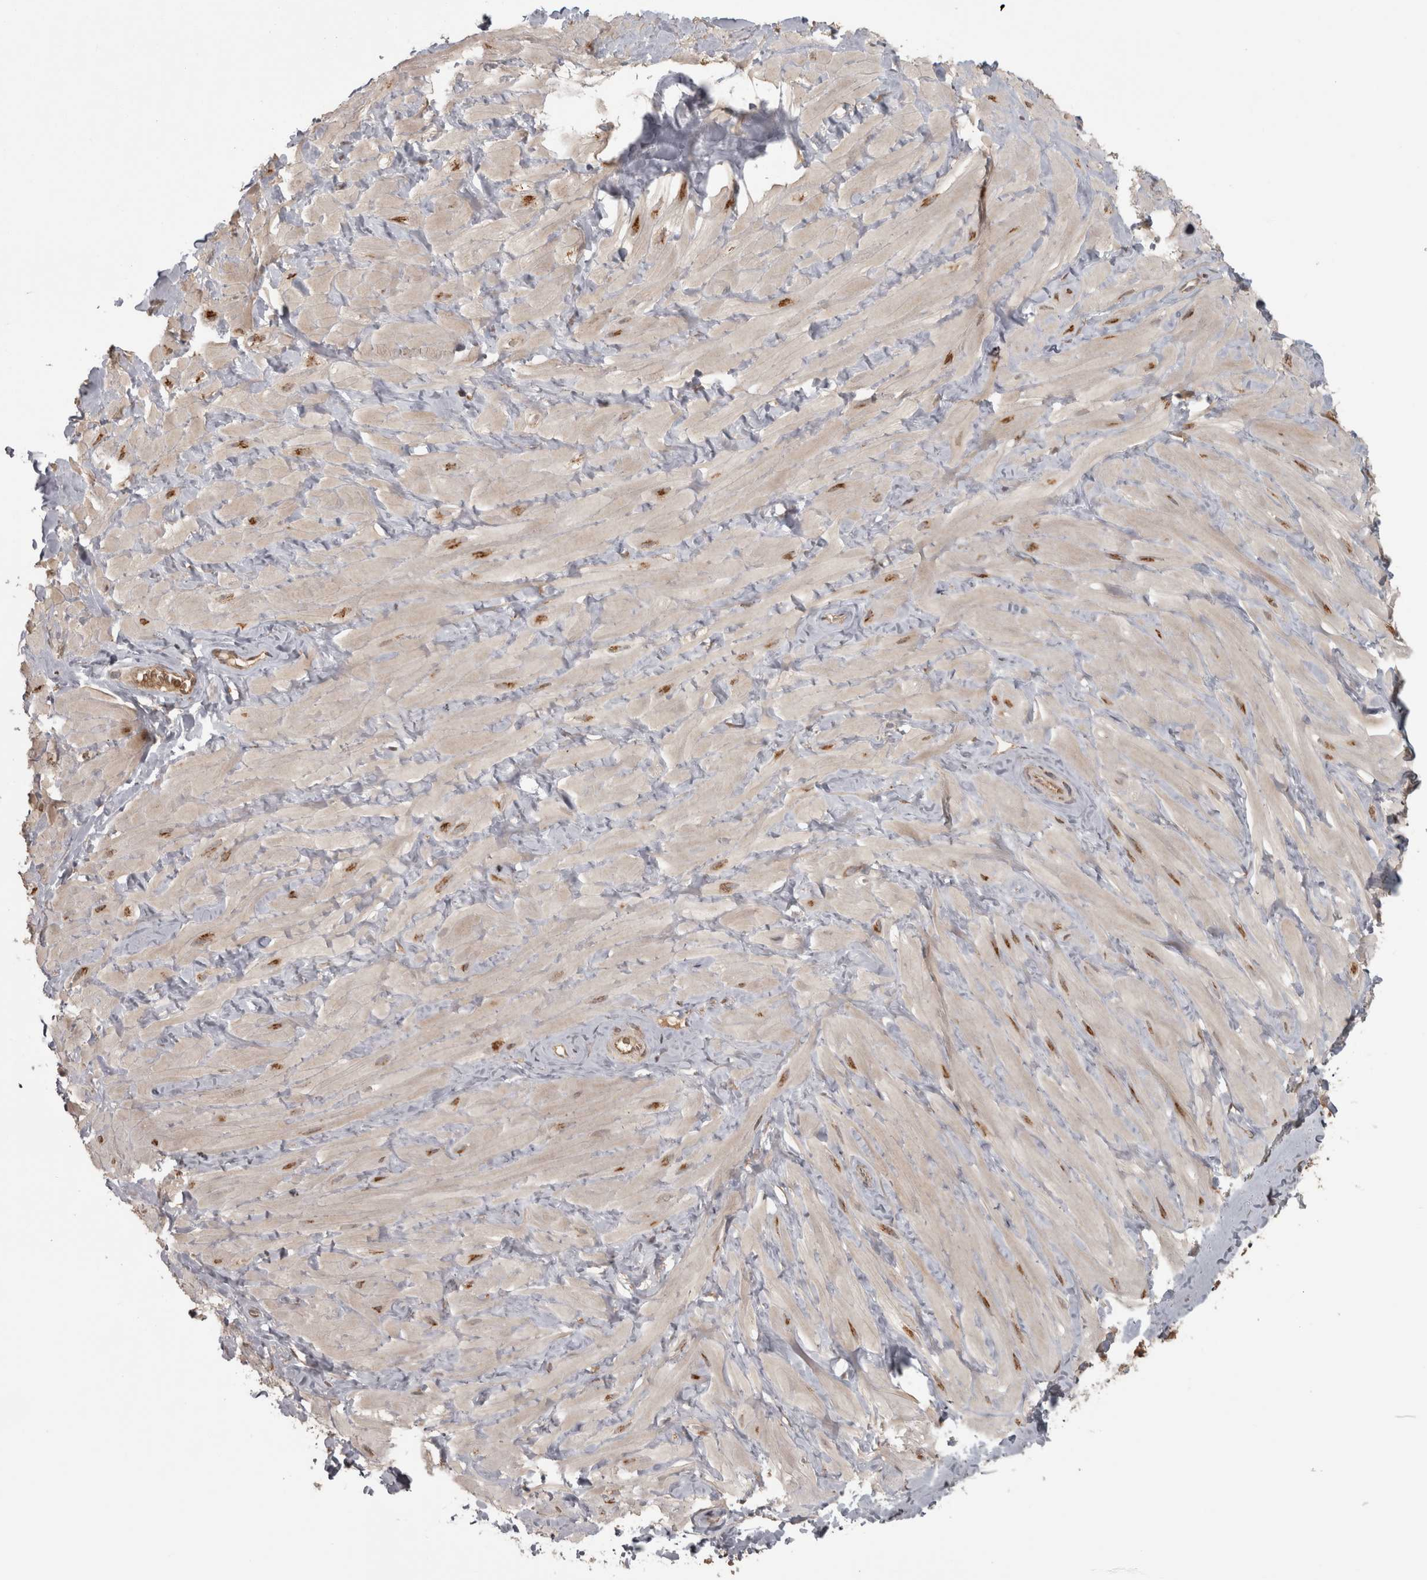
{"staining": {"intensity": "weak", "quantity": ">75%", "location": "cytoplasmic/membranous"}, "tissue": "adipose tissue", "cell_type": "Adipocytes", "image_type": "normal", "snomed": [{"axis": "morphology", "description": "Normal tissue, NOS"}, {"axis": "topography", "description": "Adipose tissue"}, {"axis": "topography", "description": "Vascular tissue"}, {"axis": "topography", "description": "Peripheral nerve tissue"}], "caption": "Adipose tissue stained for a protein (brown) demonstrates weak cytoplasmic/membranous positive positivity in approximately >75% of adipocytes.", "gene": "MICU3", "patient": {"sex": "male", "age": 25}}